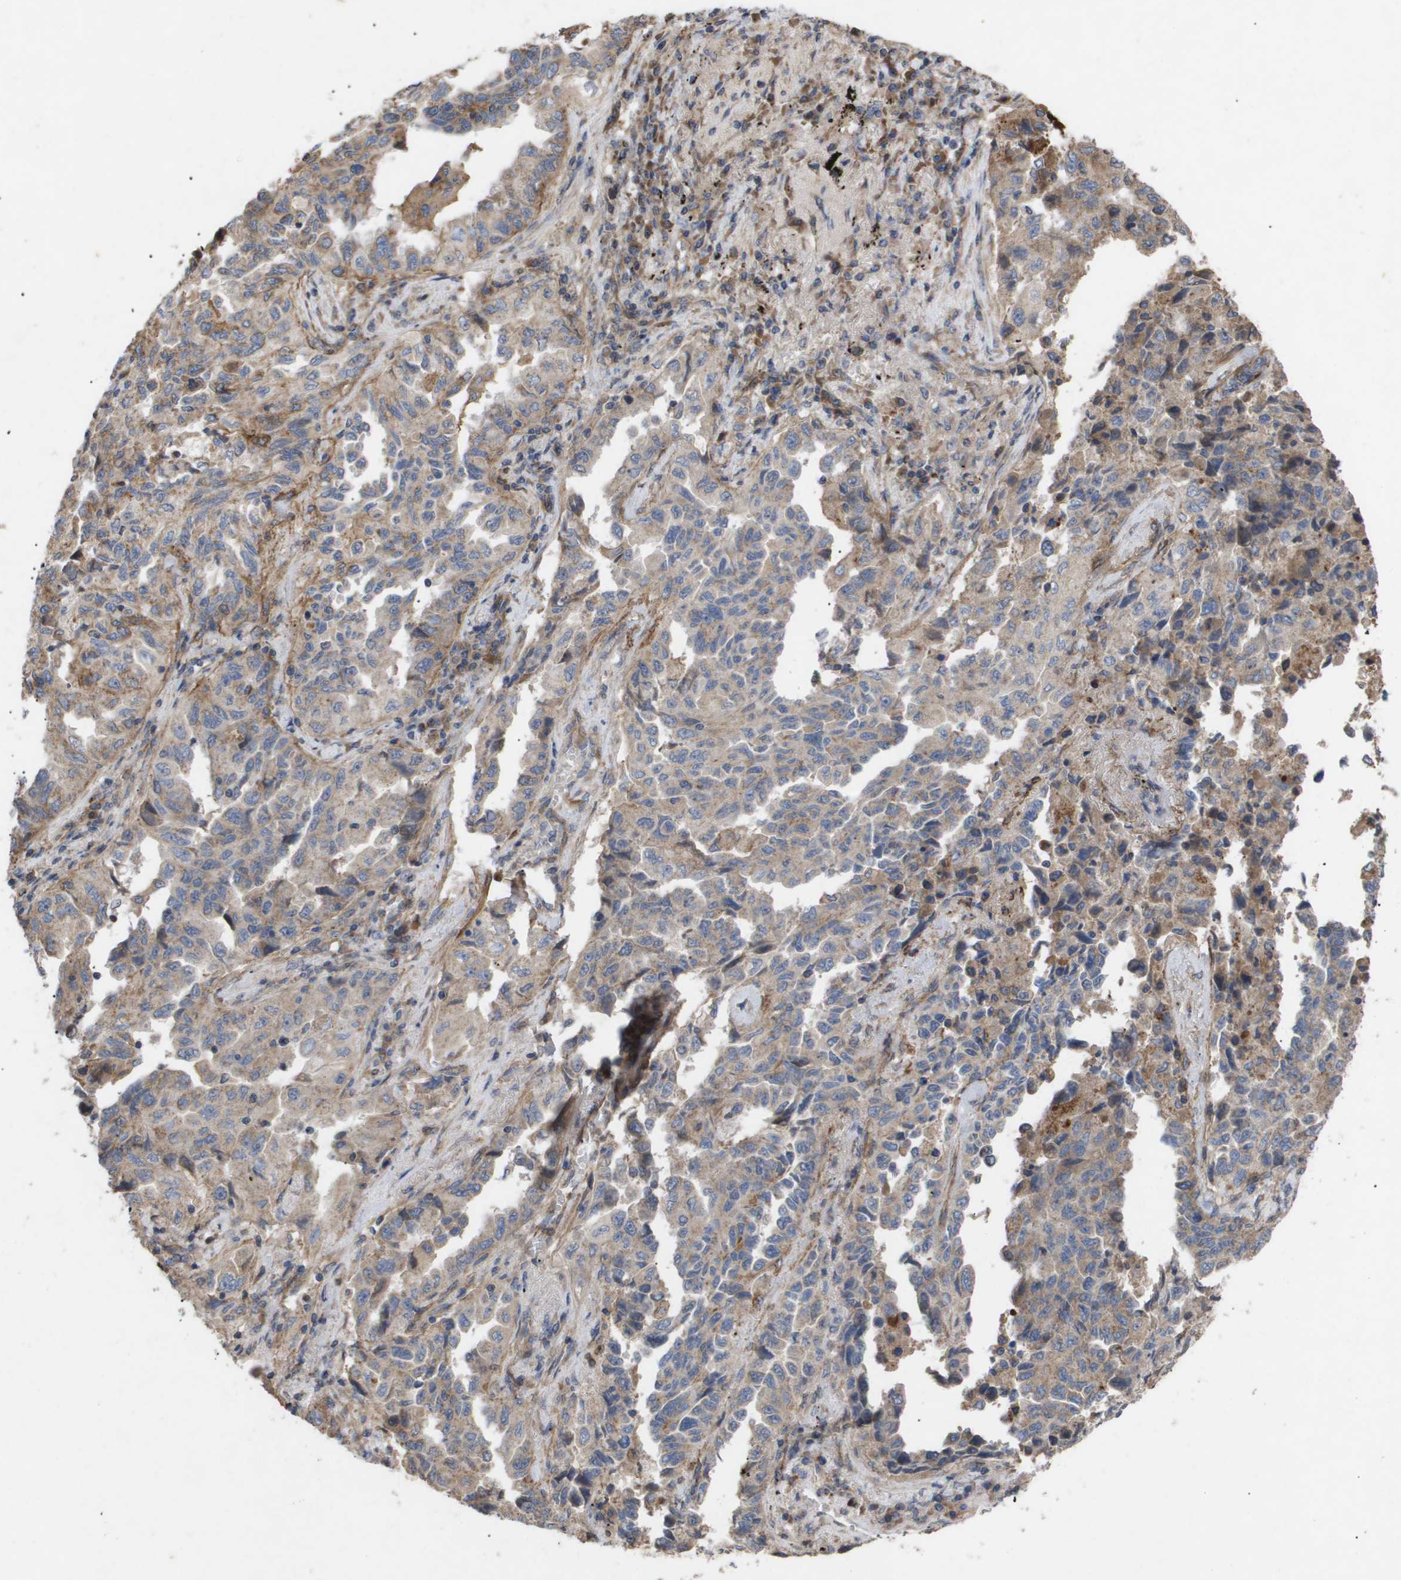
{"staining": {"intensity": "weak", "quantity": ">75%", "location": "cytoplasmic/membranous"}, "tissue": "lung cancer", "cell_type": "Tumor cells", "image_type": "cancer", "snomed": [{"axis": "morphology", "description": "Adenocarcinoma, NOS"}, {"axis": "topography", "description": "Lung"}], "caption": "Protein staining of adenocarcinoma (lung) tissue reveals weak cytoplasmic/membranous positivity in about >75% of tumor cells.", "gene": "TNS1", "patient": {"sex": "female", "age": 51}}